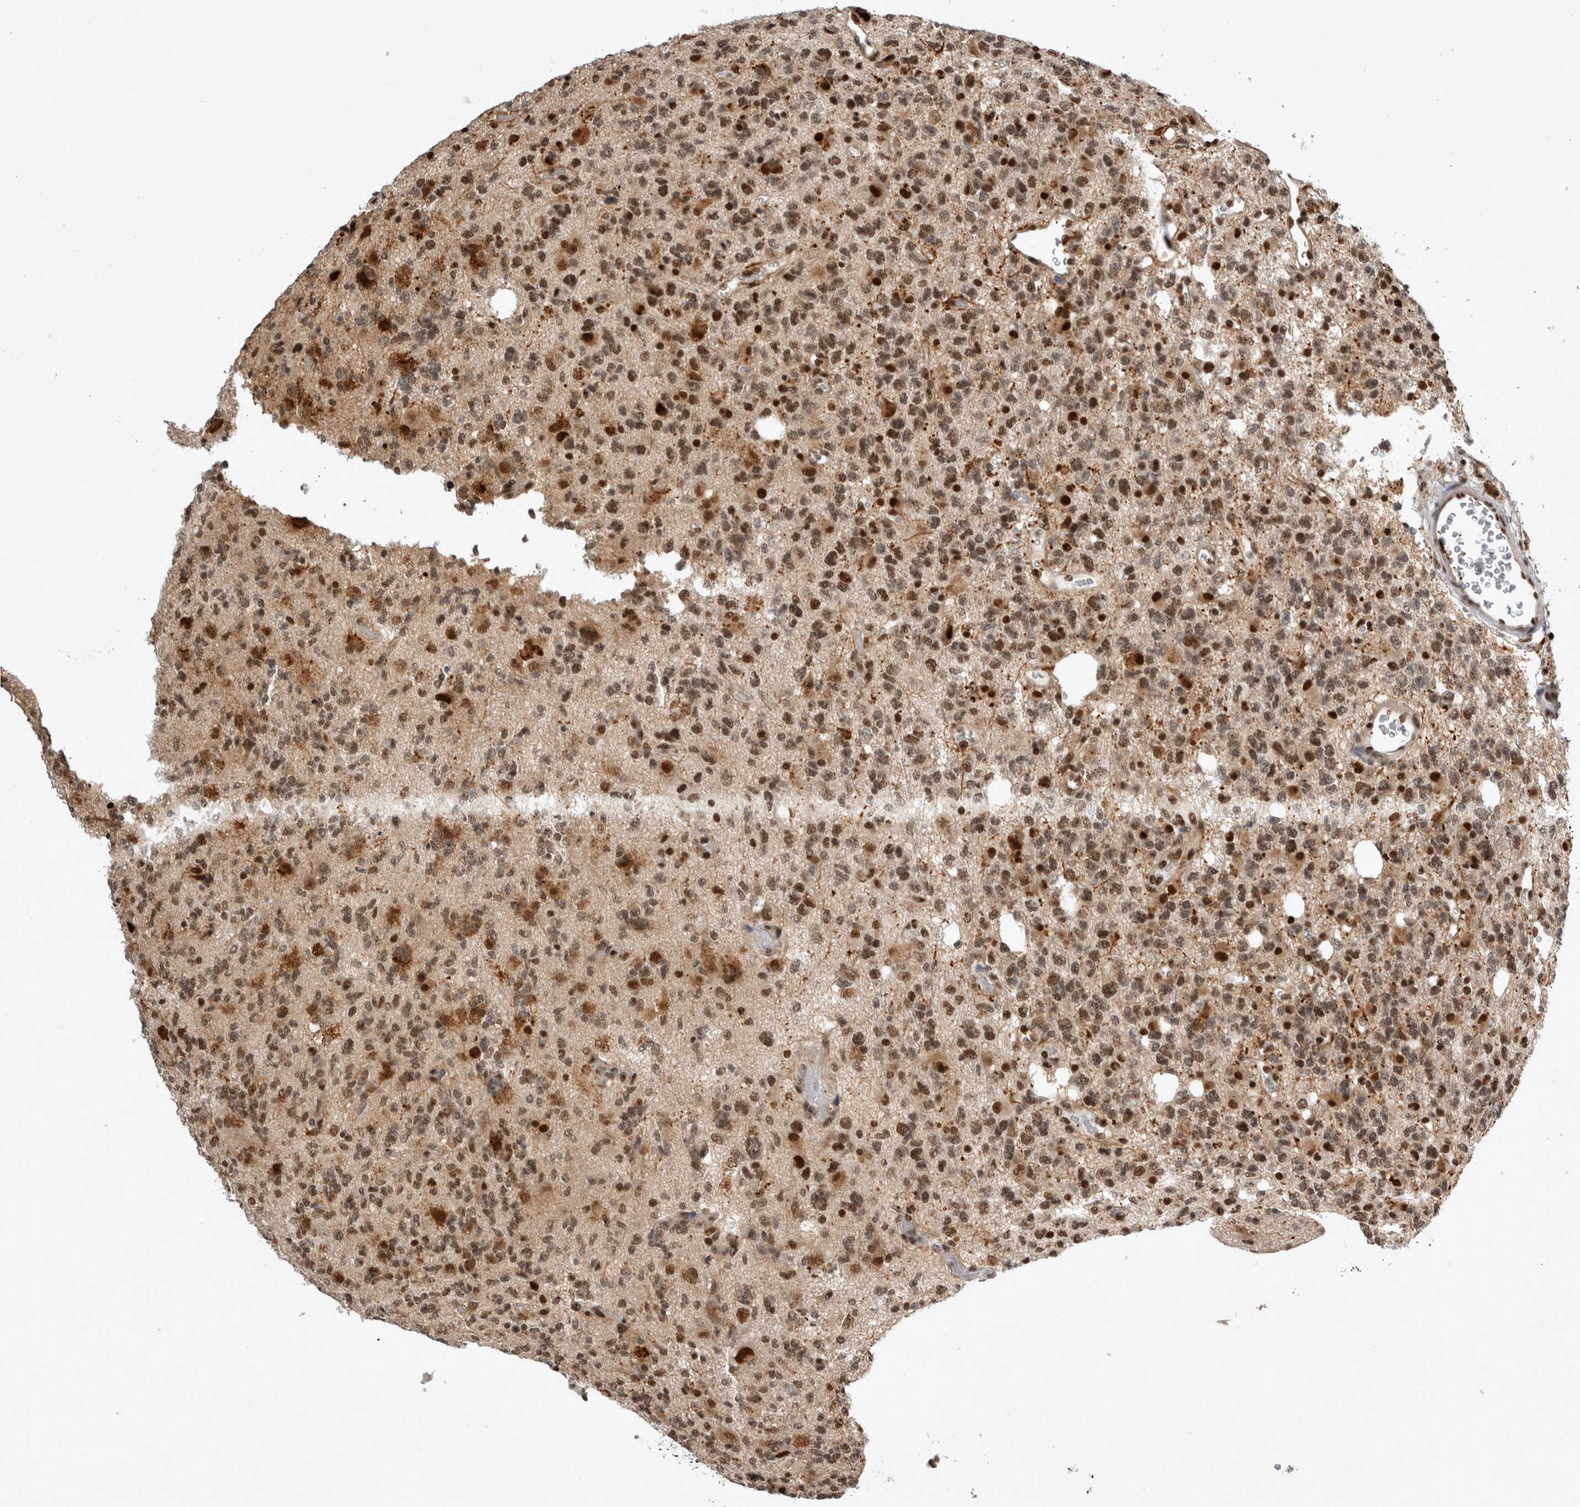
{"staining": {"intensity": "moderate", "quantity": ">75%", "location": "nuclear"}, "tissue": "glioma", "cell_type": "Tumor cells", "image_type": "cancer", "snomed": [{"axis": "morphology", "description": "Glioma, malignant, High grade"}, {"axis": "topography", "description": "Brain"}], "caption": "Immunohistochemical staining of human glioma demonstrates medium levels of moderate nuclear protein expression in about >75% of tumor cells.", "gene": "EYA2", "patient": {"sex": "female", "age": 62}}